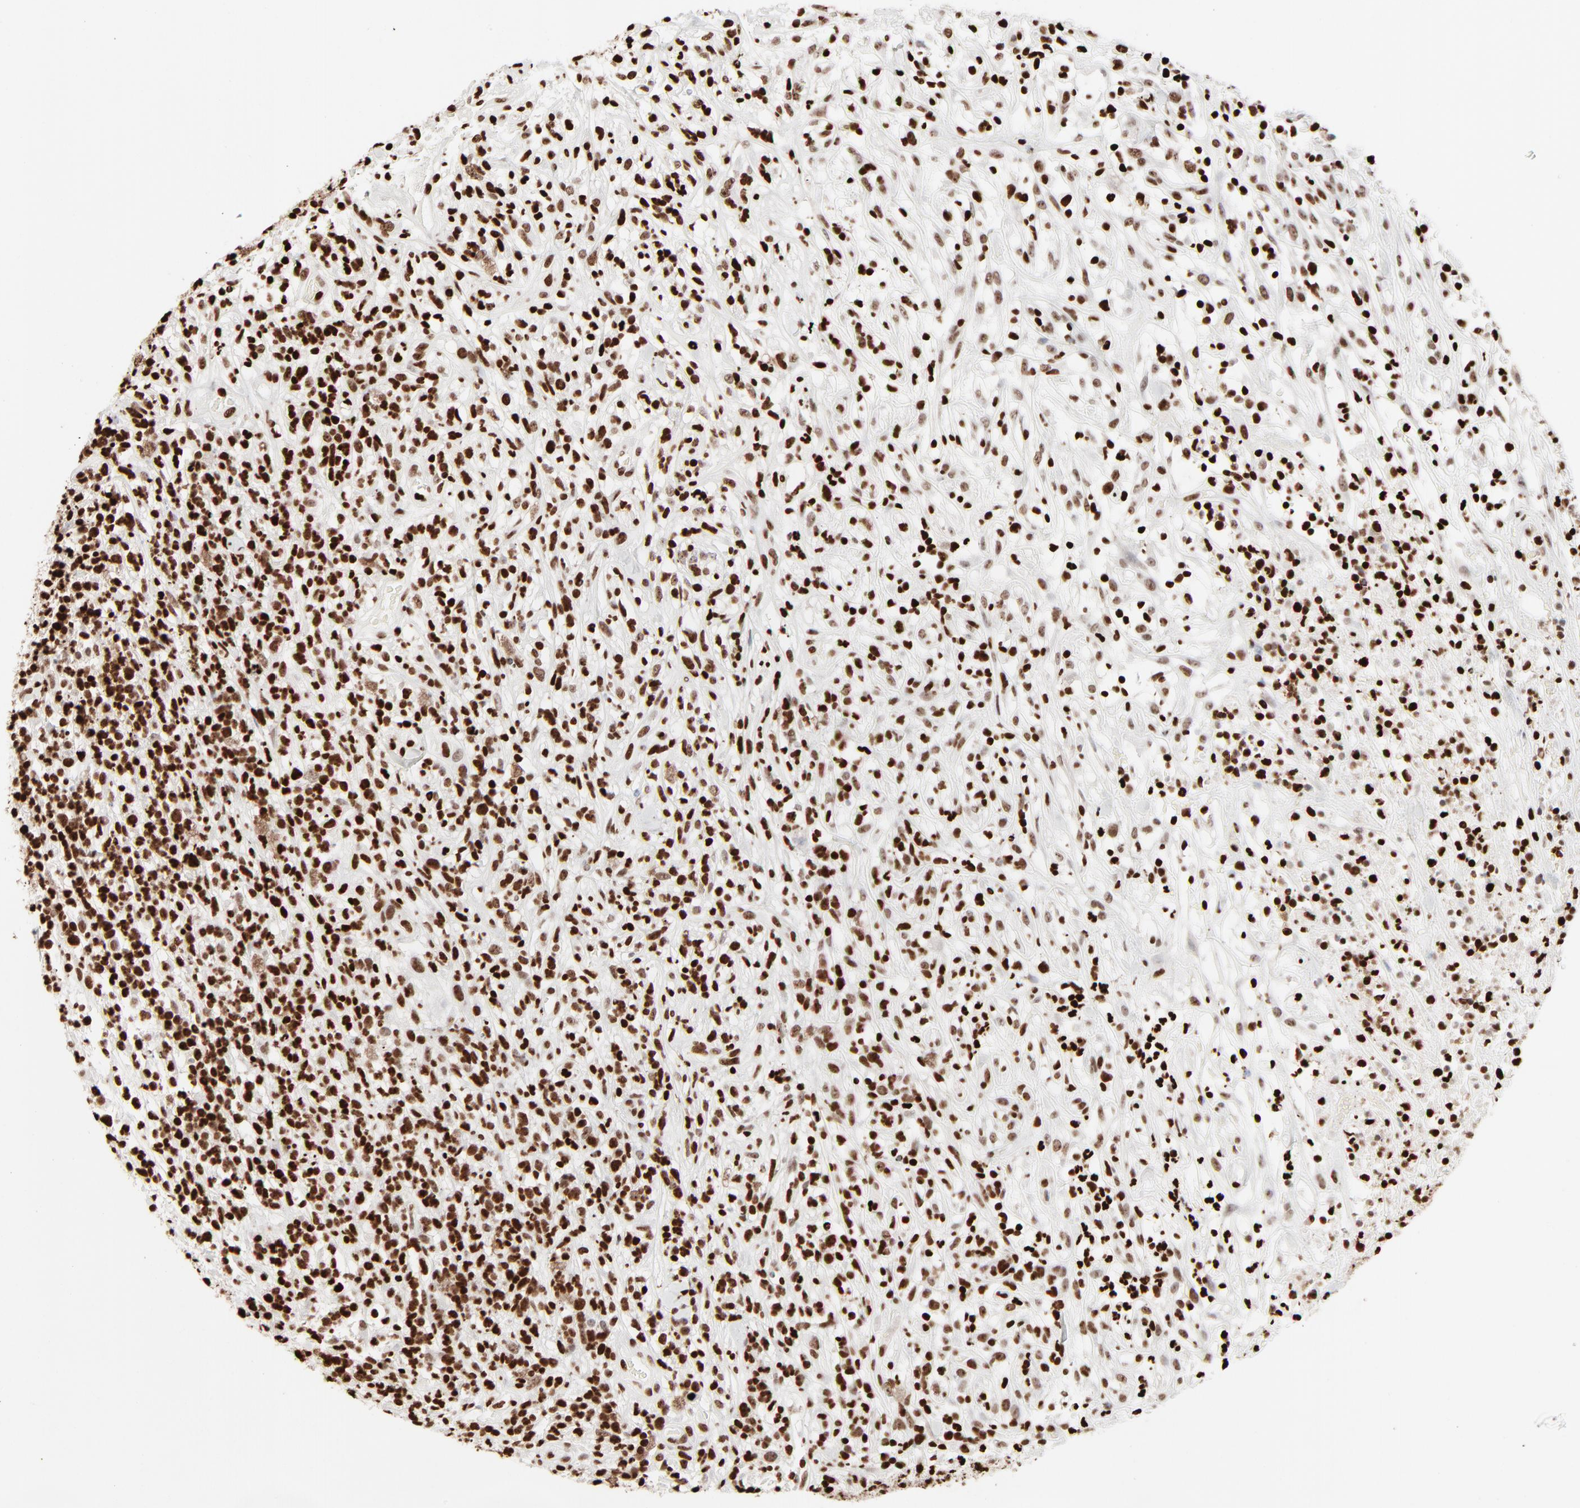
{"staining": {"intensity": "strong", "quantity": ">75%", "location": "nuclear"}, "tissue": "lymphoma", "cell_type": "Tumor cells", "image_type": "cancer", "snomed": [{"axis": "morphology", "description": "Malignant lymphoma, non-Hodgkin's type, High grade"}, {"axis": "topography", "description": "Lymph node"}], "caption": "Strong nuclear expression is seen in about >75% of tumor cells in lymphoma.", "gene": "HMGB2", "patient": {"sex": "female", "age": 73}}